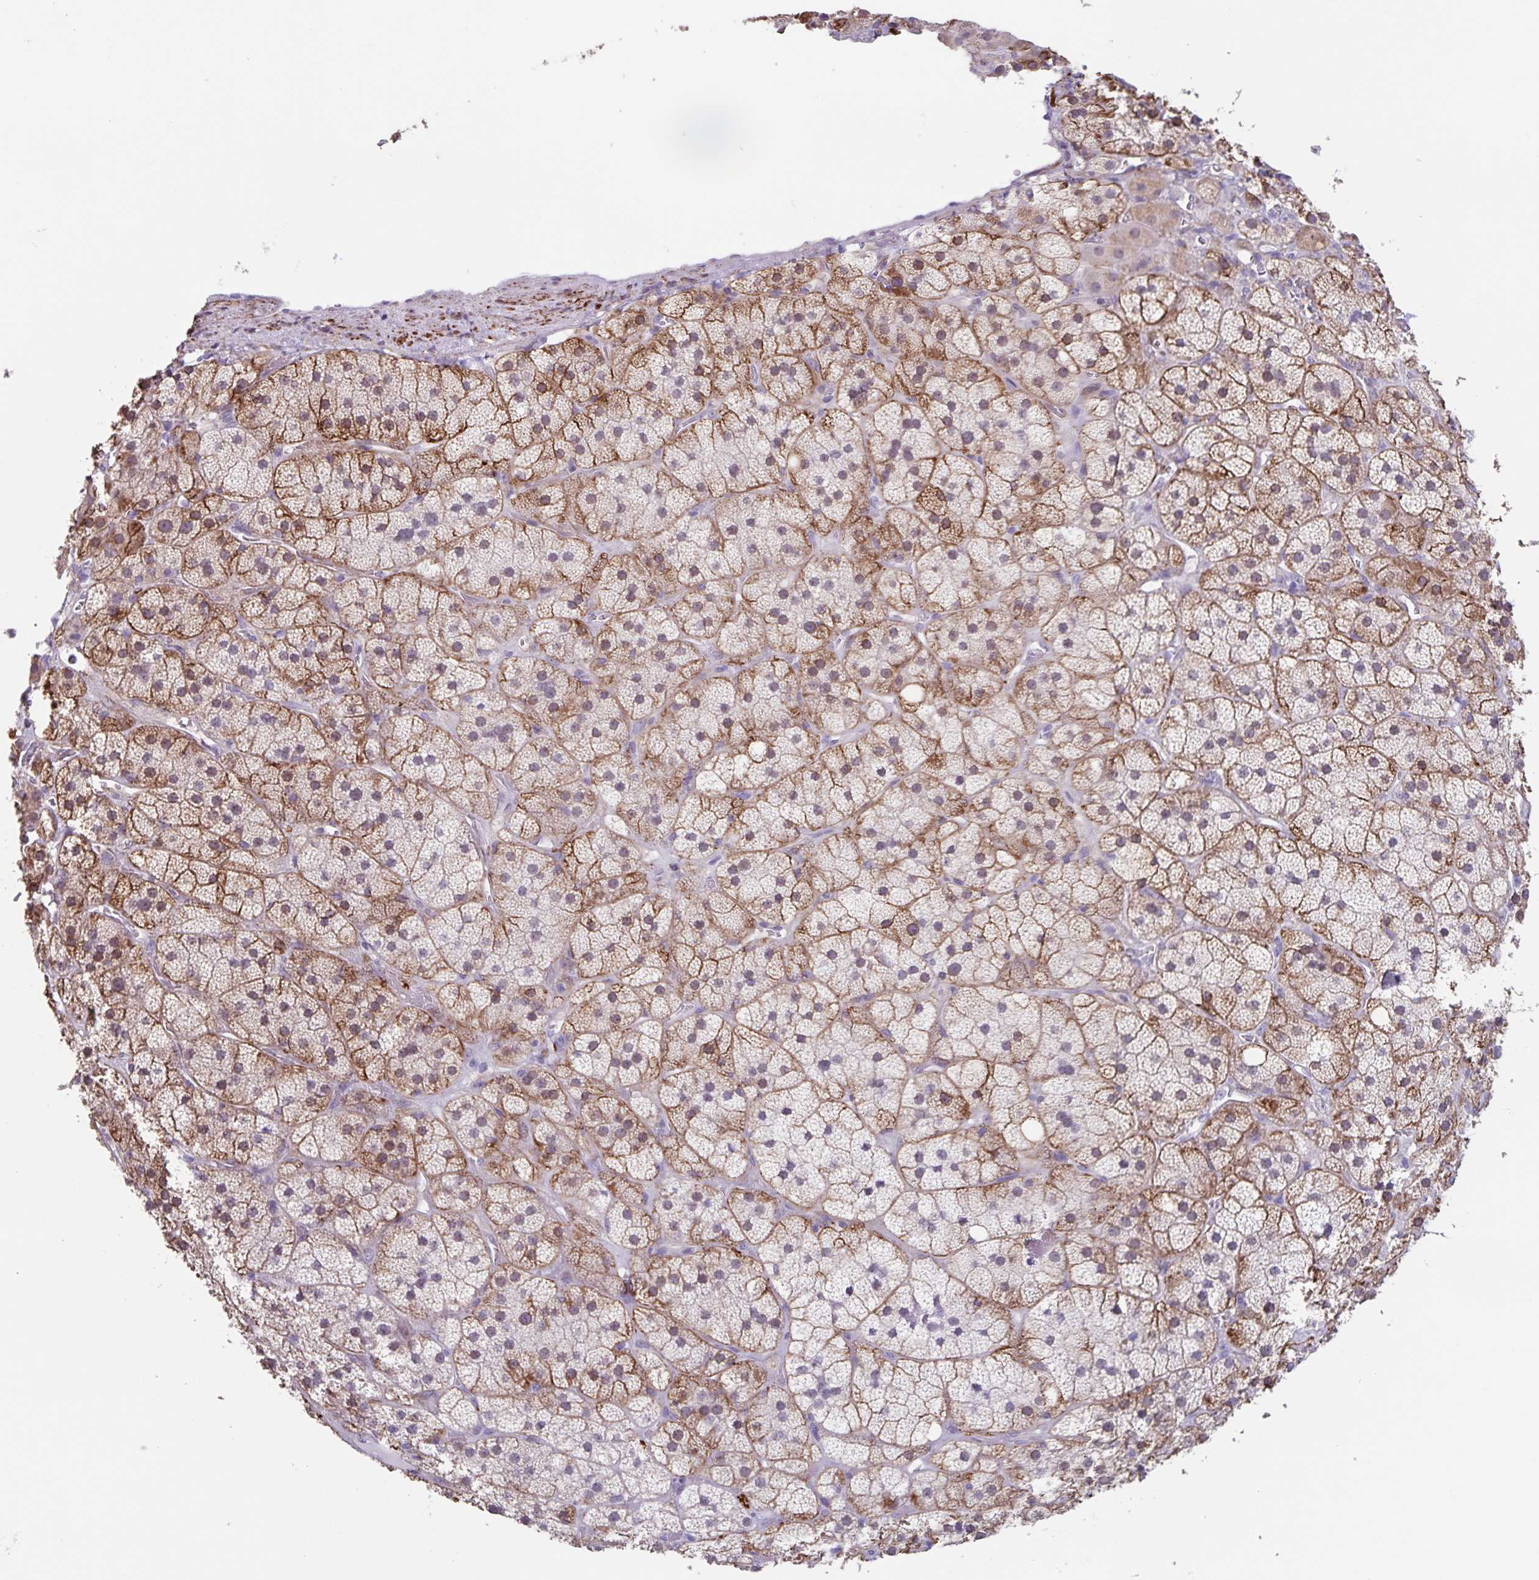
{"staining": {"intensity": "moderate", "quantity": "25%-75%", "location": "cytoplasmic/membranous"}, "tissue": "adrenal gland", "cell_type": "Glandular cells", "image_type": "normal", "snomed": [{"axis": "morphology", "description": "Normal tissue, NOS"}, {"axis": "topography", "description": "Adrenal gland"}], "caption": "High-power microscopy captured an immunohistochemistry image of benign adrenal gland, revealing moderate cytoplasmic/membranous positivity in about 25%-75% of glandular cells.", "gene": "SYNM", "patient": {"sex": "male", "age": 57}}